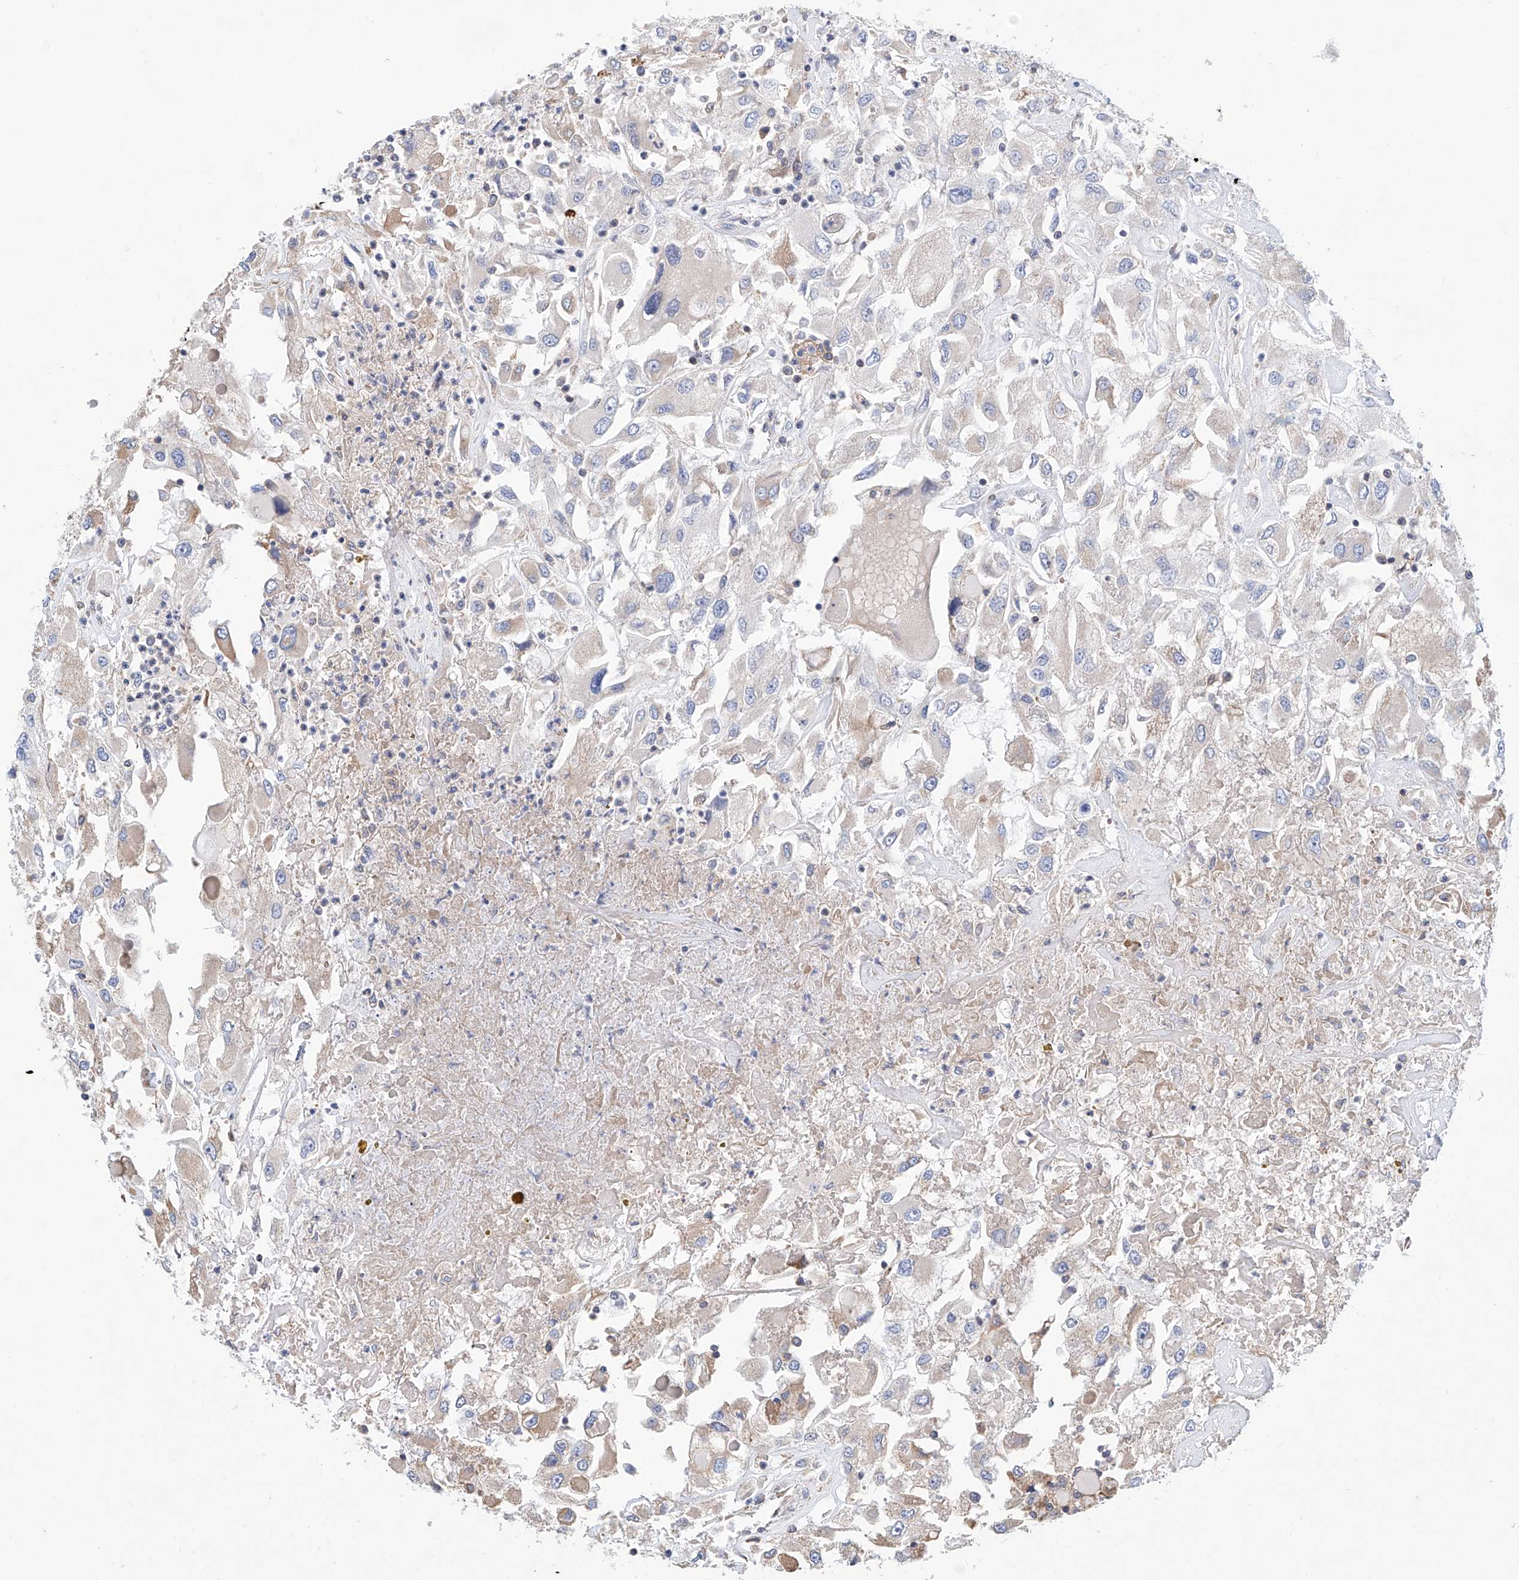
{"staining": {"intensity": "weak", "quantity": "<25%", "location": "cytoplasmic/membranous"}, "tissue": "renal cancer", "cell_type": "Tumor cells", "image_type": "cancer", "snomed": [{"axis": "morphology", "description": "Adenocarcinoma, NOS"}, {"axis": "topography", "description": "Kidney"}], "caption": "Protein analysis of renal cancer (adenocarcinoma) displays no significant expression in tumor cells. (IHC, brightfield microscopy, high magnification).", "gene": "MAD2L1", "patient": {"sex": "female", "age": 52}}